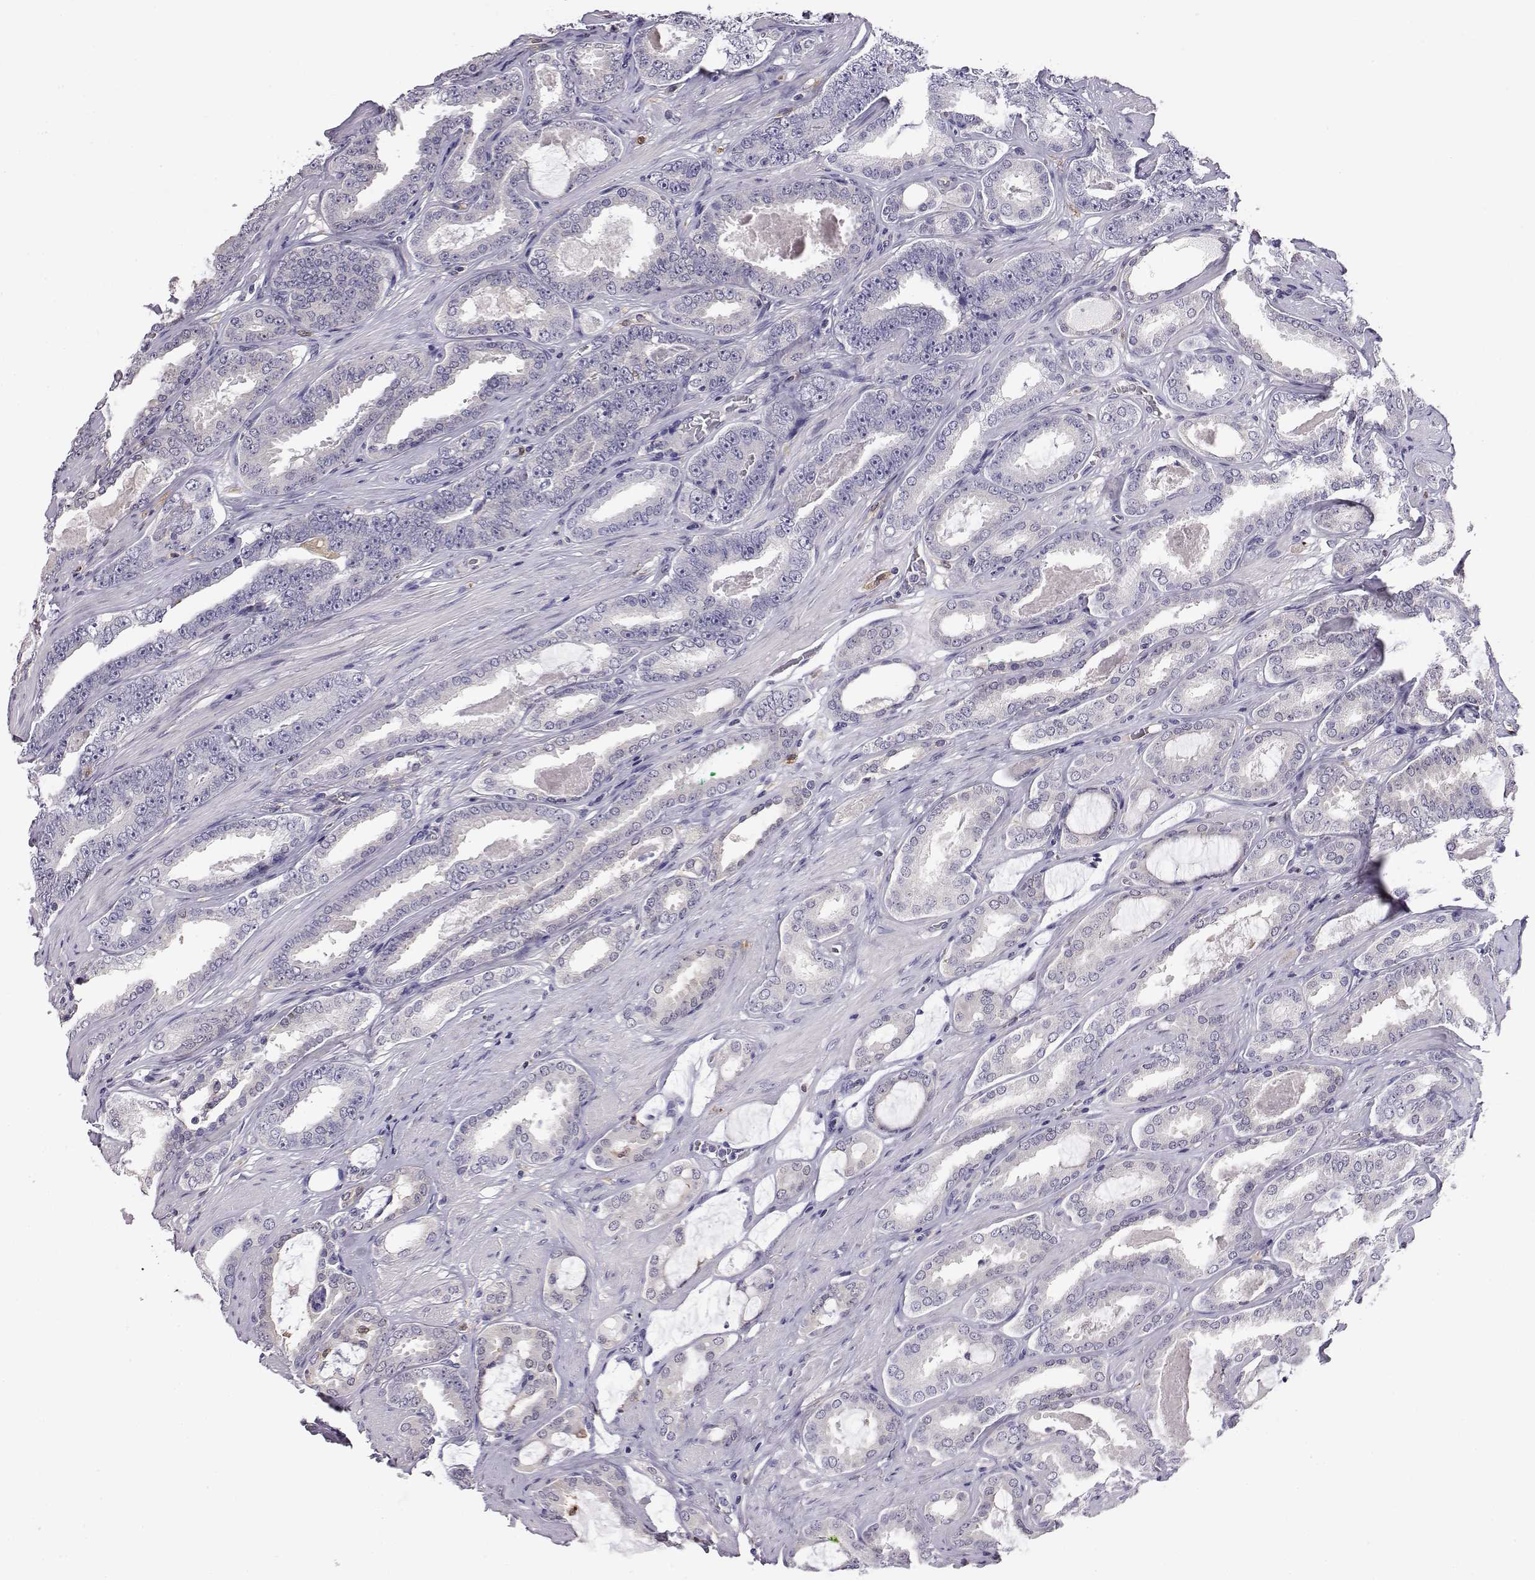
{"staining": {"intensity": "negative", "quantity": "none", "location": "none"}, "tissue": "prostate cancer", "cell_type": "Tumor cells", "image_type": "cancer", "snomed": [{"axis": "morphology", "description": "Adenocarcinoma, High grade"}, {"axis": "topography", "description": "Prostate"}], "caption": "Tumor cells are negative for brown protein staining in prostate cancer (high-grade adenocarcinoma). The staining was performed using DAB to visualize the protein expression in brown, while the nuclei were stained in blue with hematoxylin (Magnification: 20x).", "gene": "AKR1B1", "patient": {"sex": "male", "age": 63}}